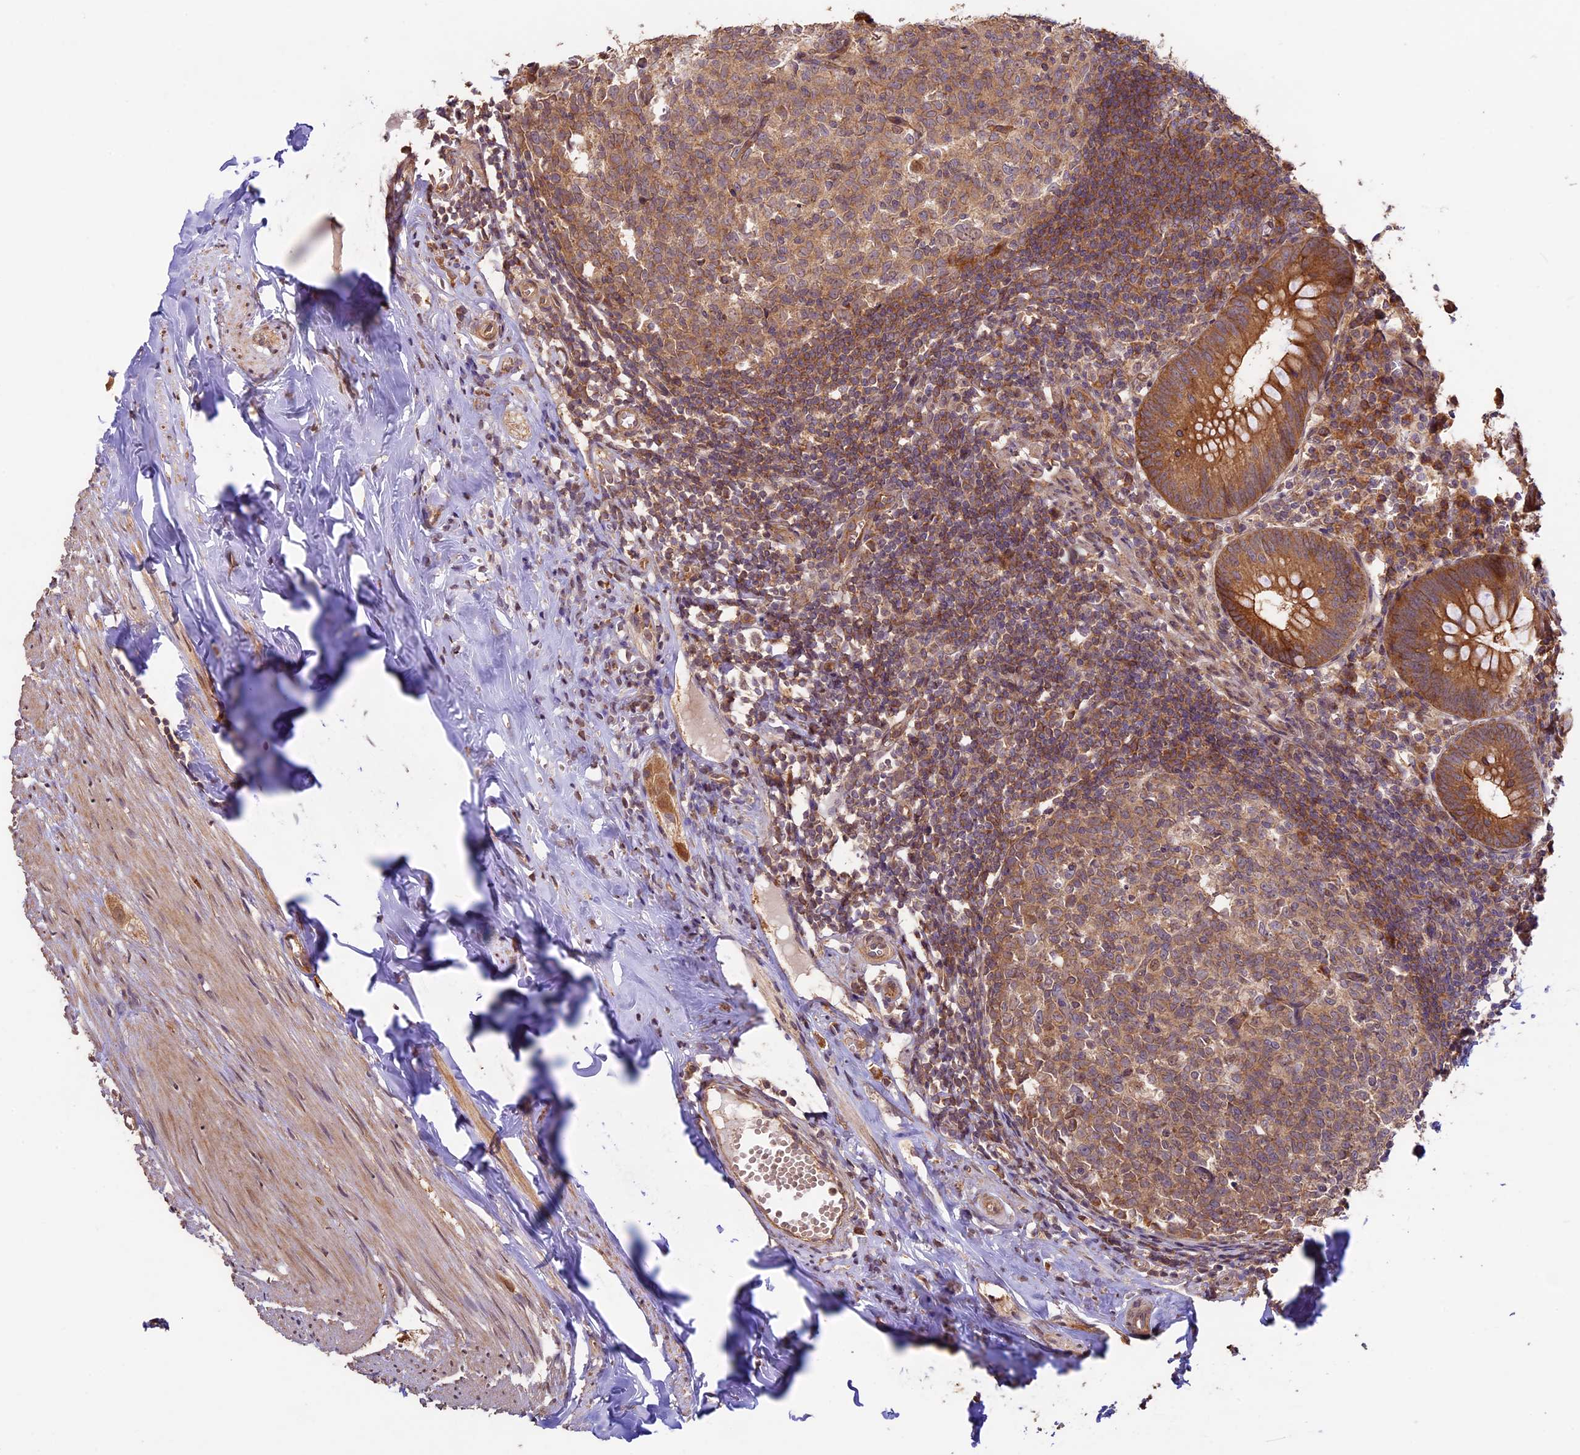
{"staining": {"intensity": "strong", "quantity": ">75%", "location": "cytoplasmic/membranous"}, "tissue": "appendix", "cell_type": "Glandular cells", "image_type": "normal", "snomed": [{"axis": "morphology", "description": "Normal tissue, NOS"}, {"axis": "topography", "description": "Appendix"}], "caption": "Immunohistochemistry (IHC) (DAB) staining of unremarkable appendix reveals strong cytoplasmic/membranous protein staining in approximately >75% of glandular cells.", "gene": "BCAS4", "patient": {"sex": "female", "age": 51}}